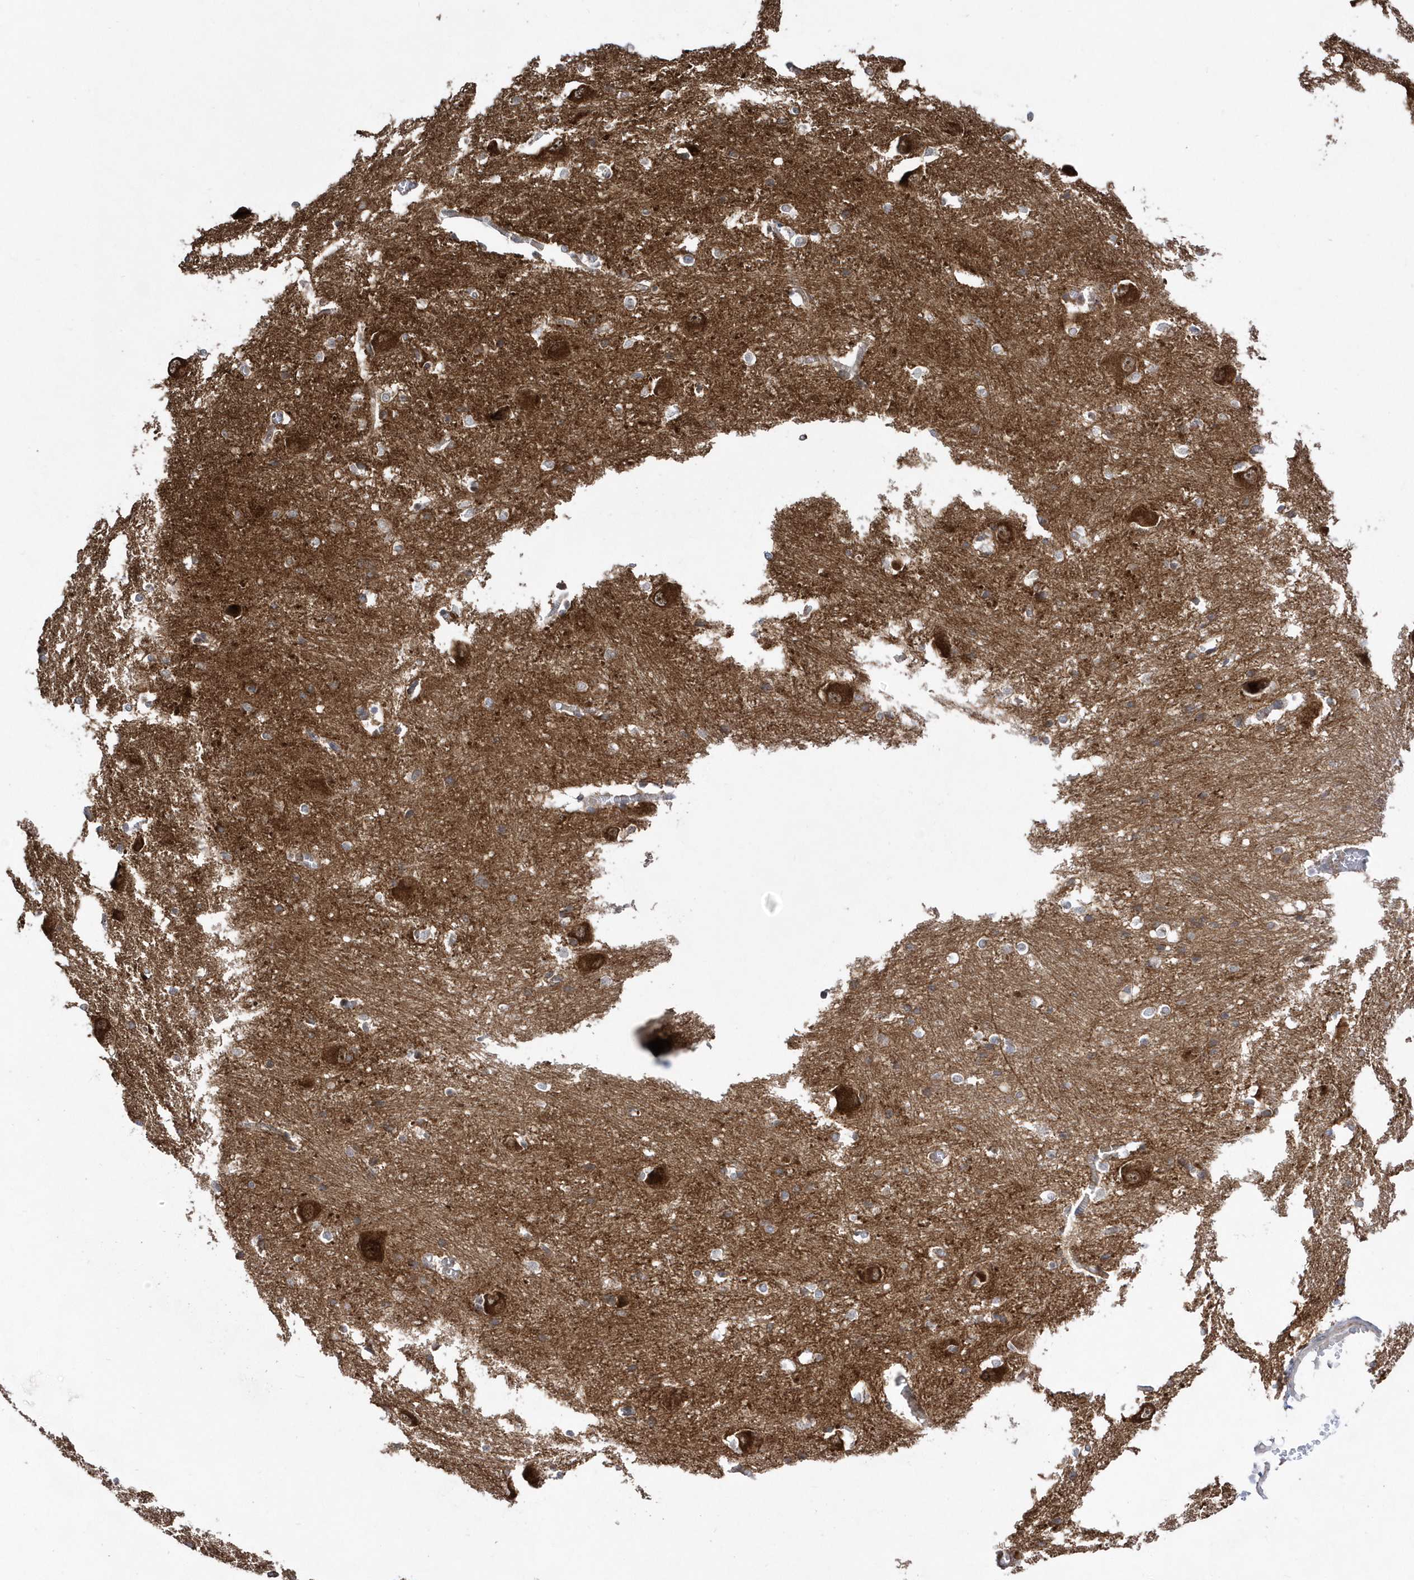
{"staining": {"intensity": "weak", "quantity": "<25%", "location": "cytoplasmic/membranous"}, "tissue": "caudate", "cell_type": "Glial cells", "image_type": "normal", "snomed": [{"axis": "morphology", "description": "Normal tissue, NOS"}, {"axis": "topography", "description": "Lateral ventricle wall"}], "caption": "Immunohistochemical staining of normal caudate shows no significant staining in glial cells. Nuclei are stained in blue.", "gene": "DALRD3", "patient": {"sex": "male", "age": 37}}